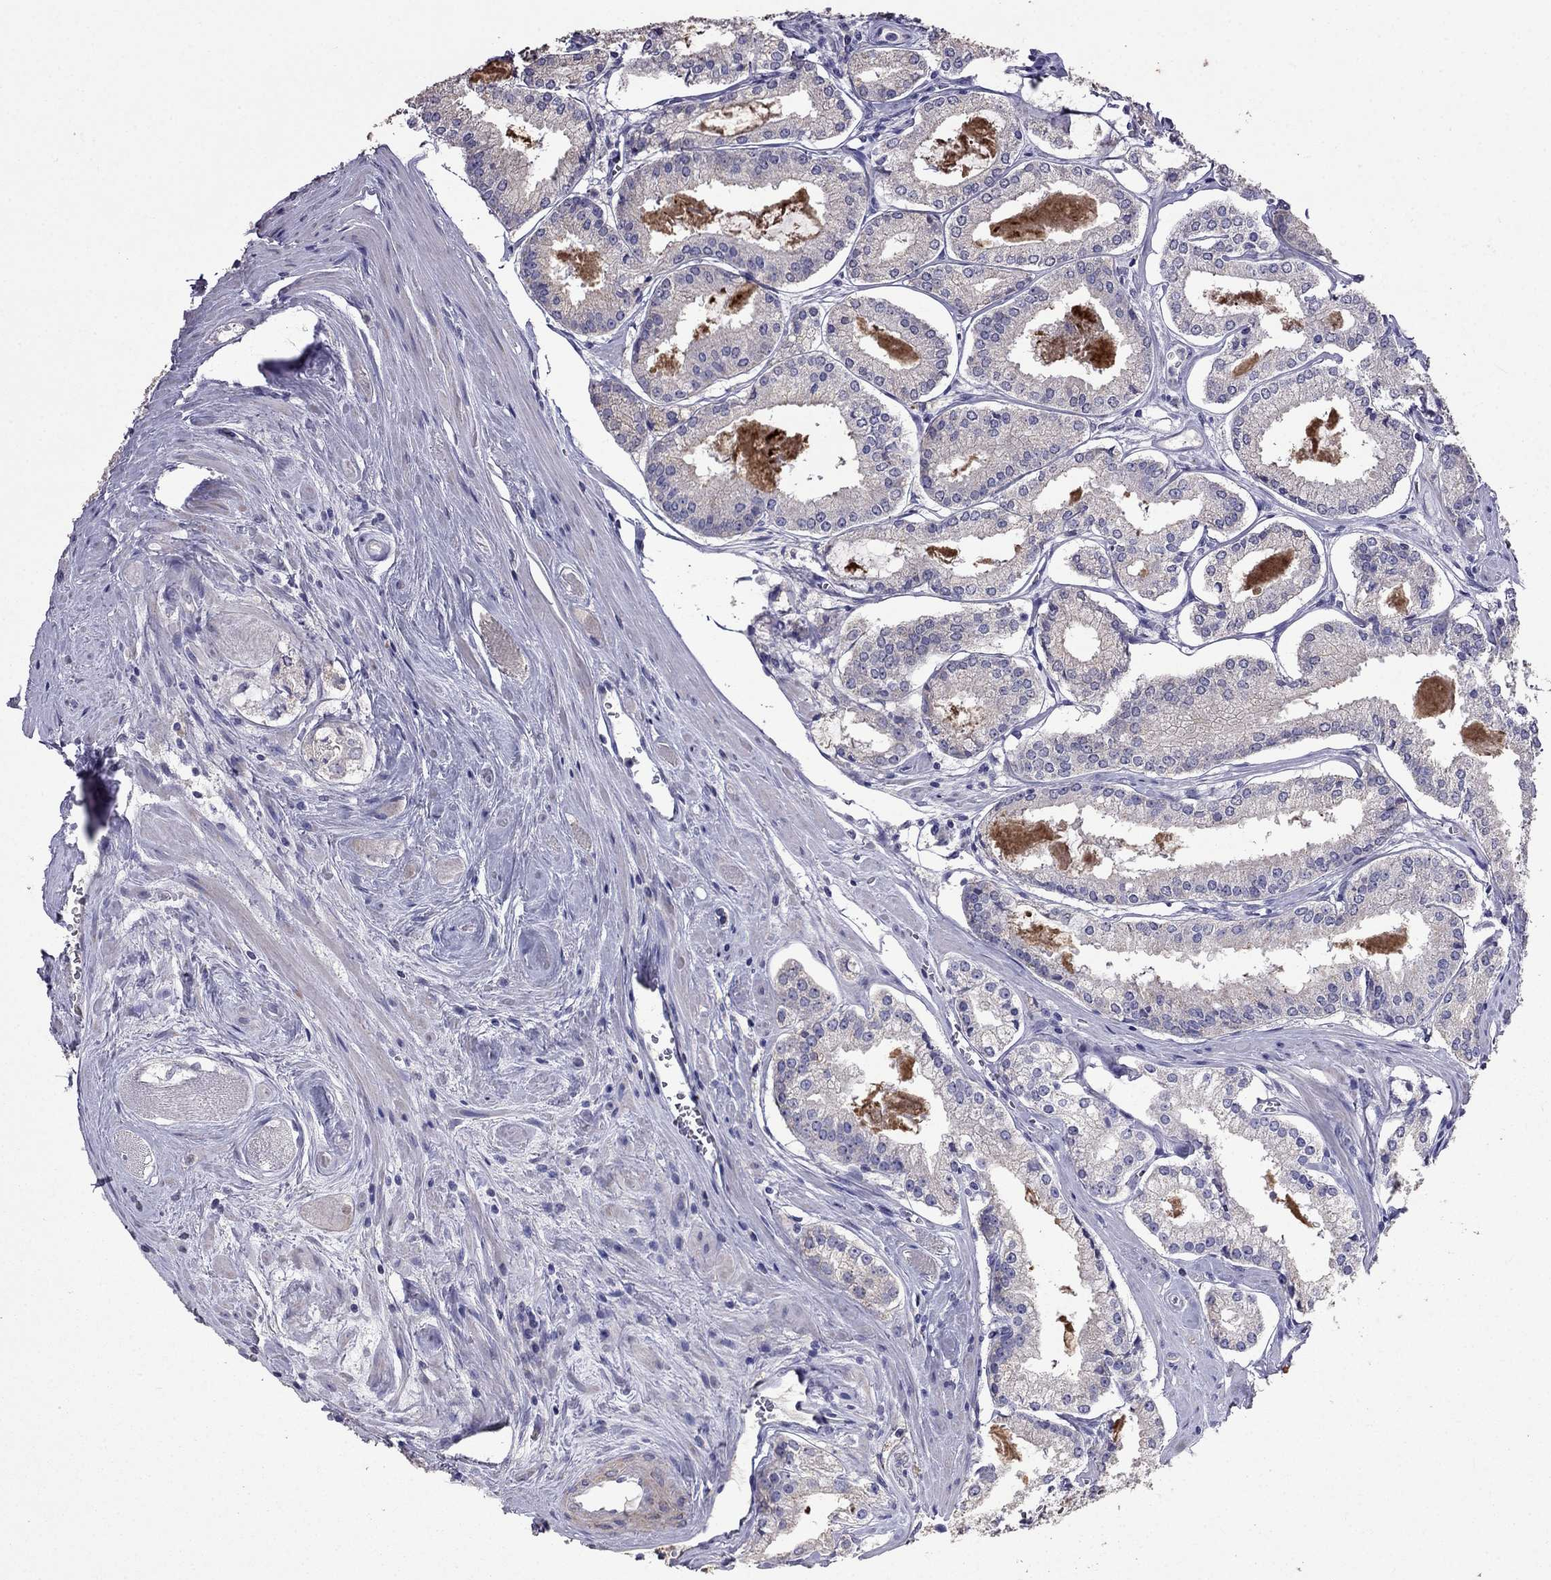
{"staining": {"intensity": "negative", "quantity": "none", "location": "none"}, "tissue": "prostate cancer", "cell_type": "Tumor cells", "image_type": "cancer", "snomed": [{"axis": "morphology", "description": "Adenocarcinoma, NOS"}, {"axis": "topography", "description": "Prostate"}], "caption": "Histopathology image shows no protein positivity in tumor cells of adenocarcinoma (prostate) tissue.", "gene": "AK5", "patient": {"sex": "male", "age": 72}}